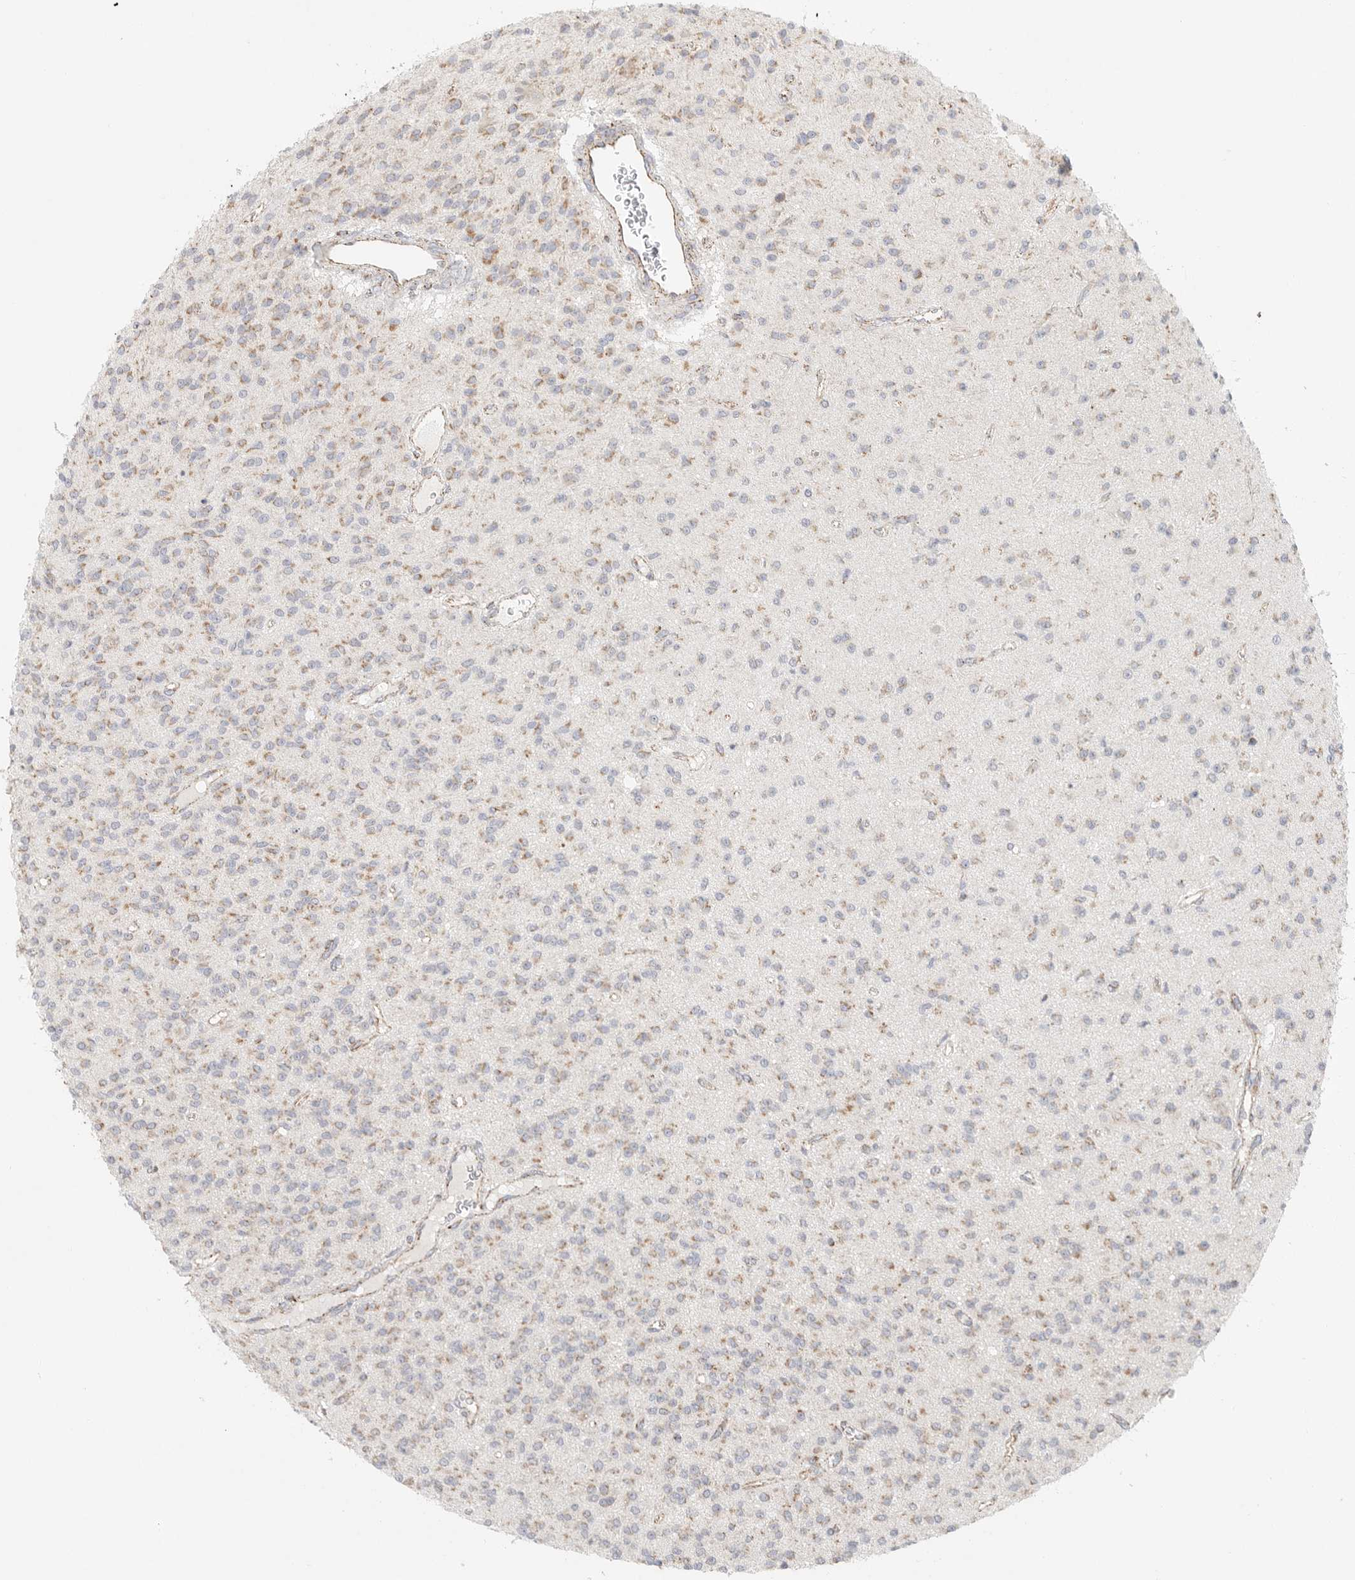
{"staining": {"intensity": "moderate", "quantity": "25%-75%", "location": "cytoplasmic/membranous"}, "tissue": "glioma", "cell_type": "Tumor cells", "image_type": "cancer", "snomed": [{"axis": "morphology", "description": "Glioma, malignant, High grade"}, {"axis": "topography", "description": "Brain"}], "caption": "Immunohistochemical staining of malignant high-grade glioma exhibits medium levels of moderate cytoplasmic/membranous protein staining in approximately 25%-75% of tumor cells.", "gene": "SLC25A26", "patient": {"sex": "male", "age": 34}}